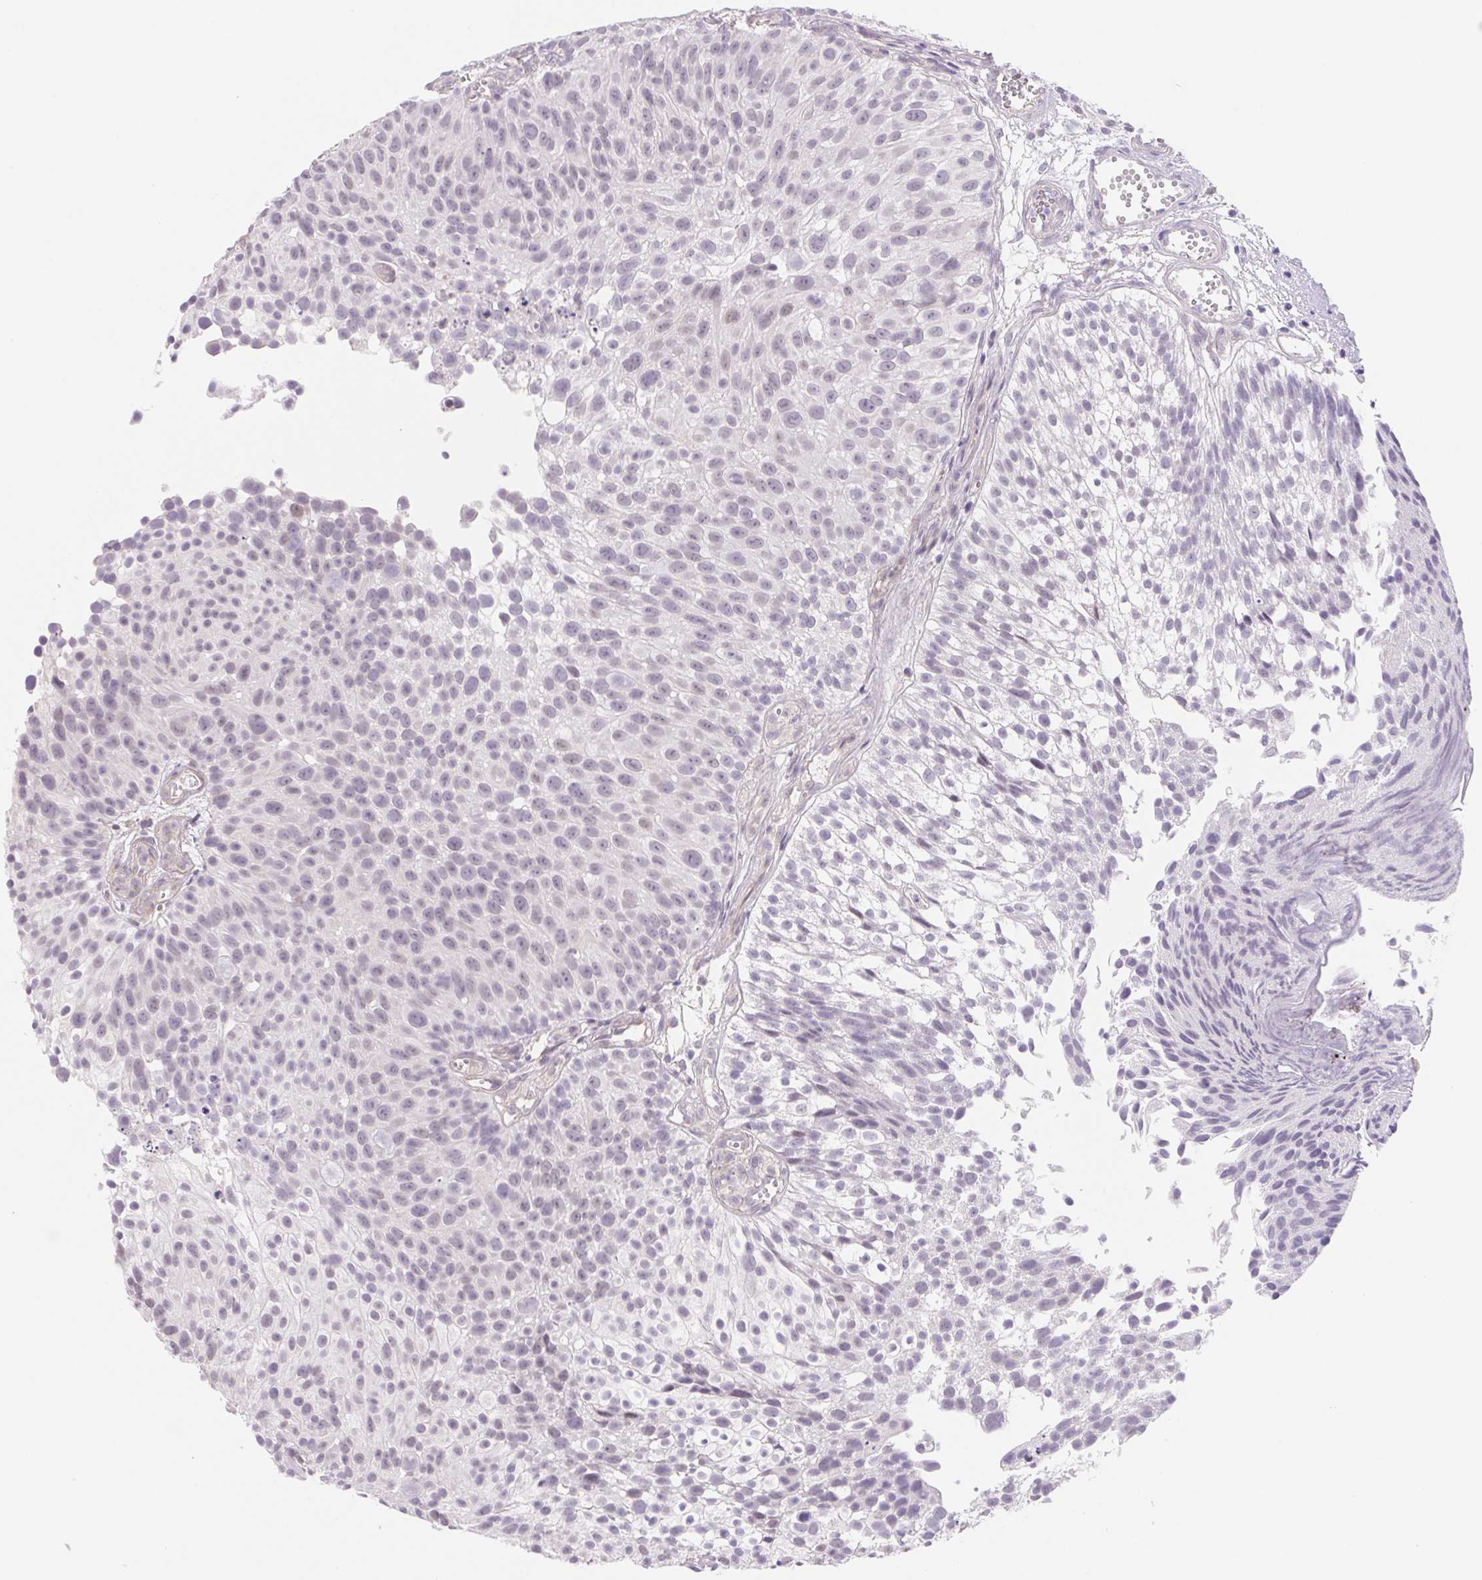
{"staining": {"intensity": "negative", "quantity": "none", "location": "none"}, "tissue": "urothelial cancer", "cell_type": "Tumor cells", "image_type": "cancer", "snomed": [{"axis": "morphology", "description": "Urothelial carcinoma, Low grade"}, {"axis": "topography", "description": "Urinary bladder"}], "caption": "This is a histopathology image of immunohistochemistry staining of urothelial carcinoma (low-grade), which shows no expression in tumor cells.", "gene": "CTNND2", "patient": {"sex": "male", "age": 70}}